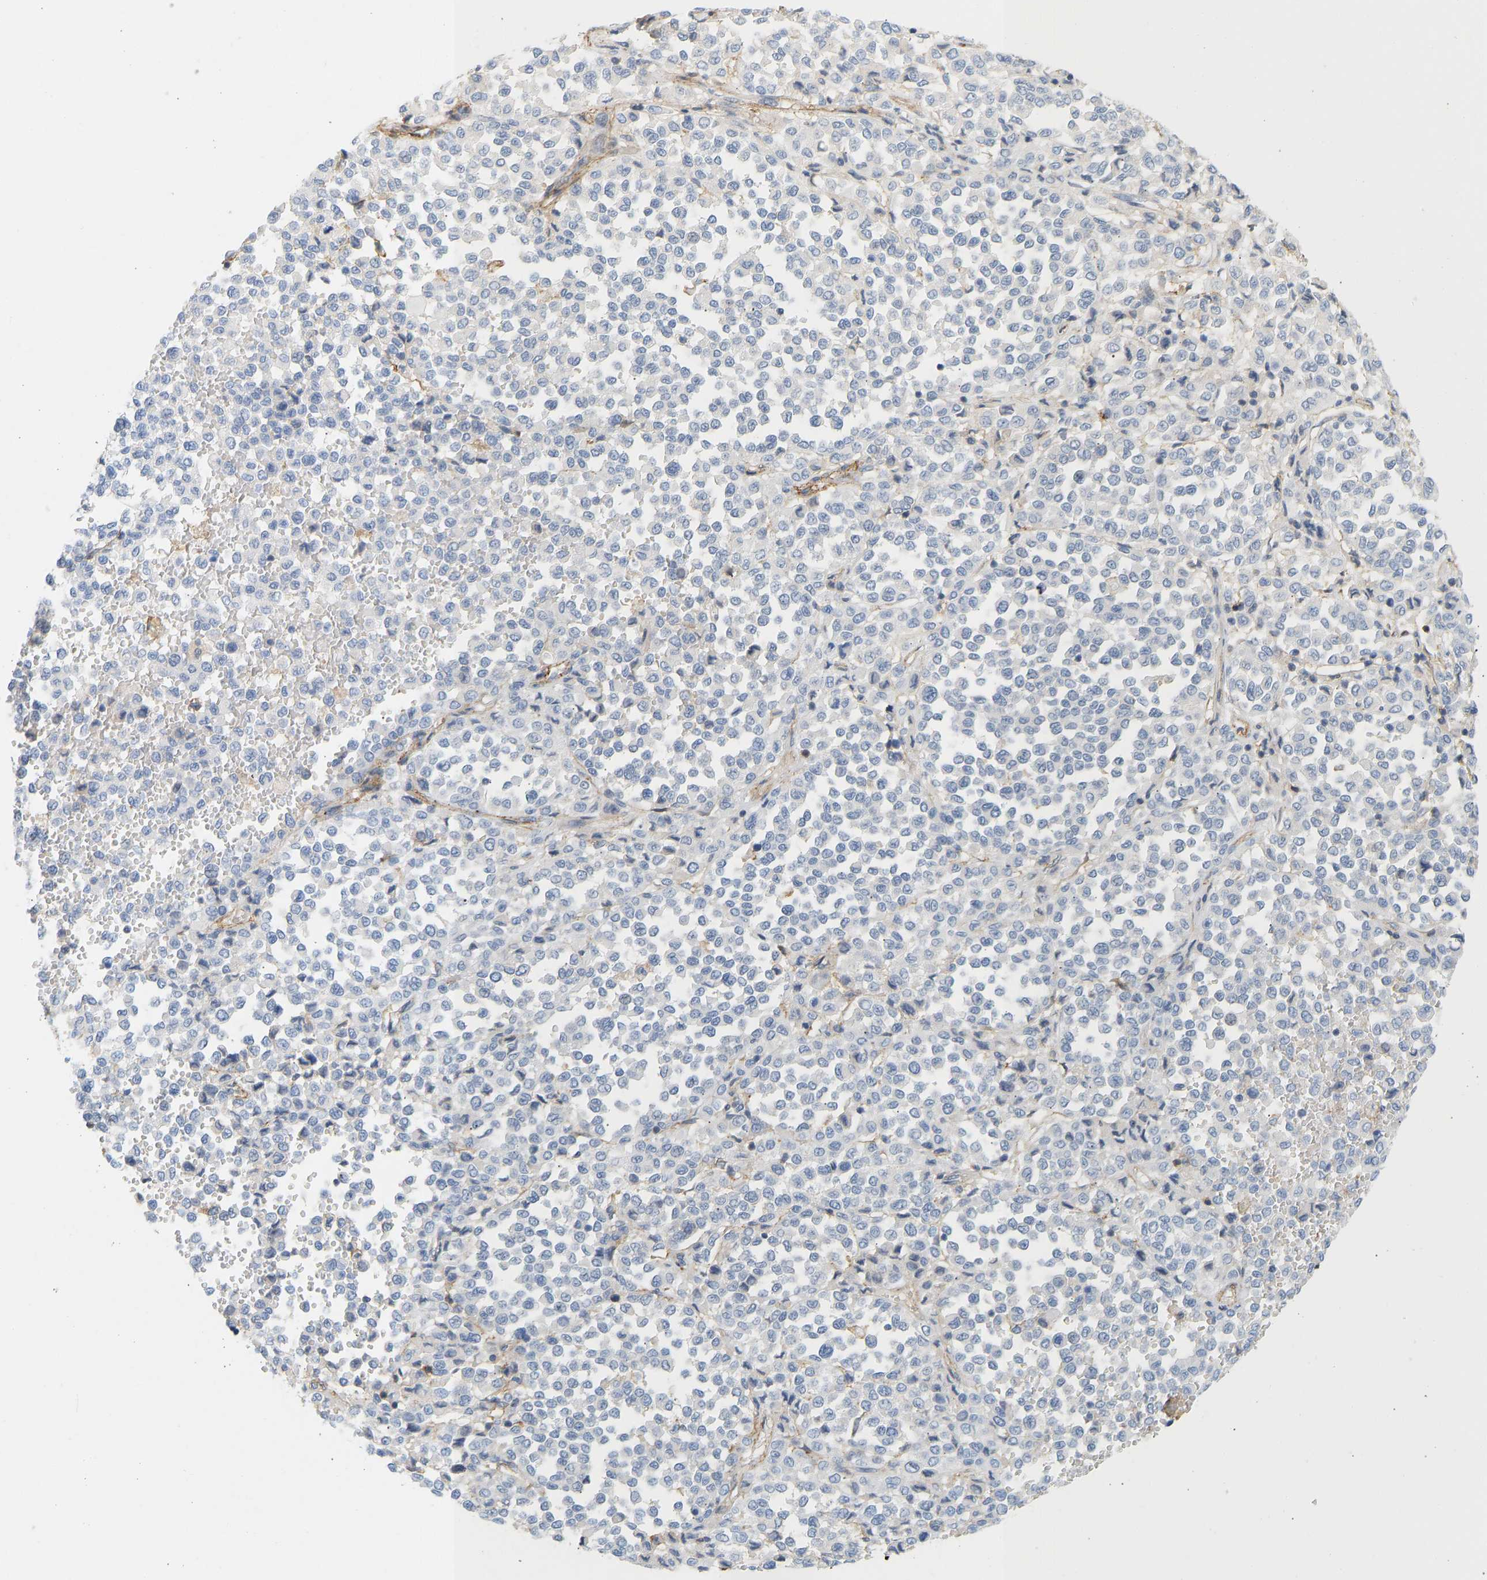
{"staining": {"intensity": "negative", "quantity": "none", "location": "none"}, "tissue": "melanoma", "cell_type": "Tumor cells", "image_type": "cancer", "snomed": [{"axis": "morphology", "description": "Malignant melanoma, Metastatic site"}, {"axis": "topography", "description": "Pancreas"}], "caption": "Immunohistochemical staining of melanoma exhibits no significant staining in tumor cells.", "gene": "BVES", "patient": {"sex": "female", "age": 30}}